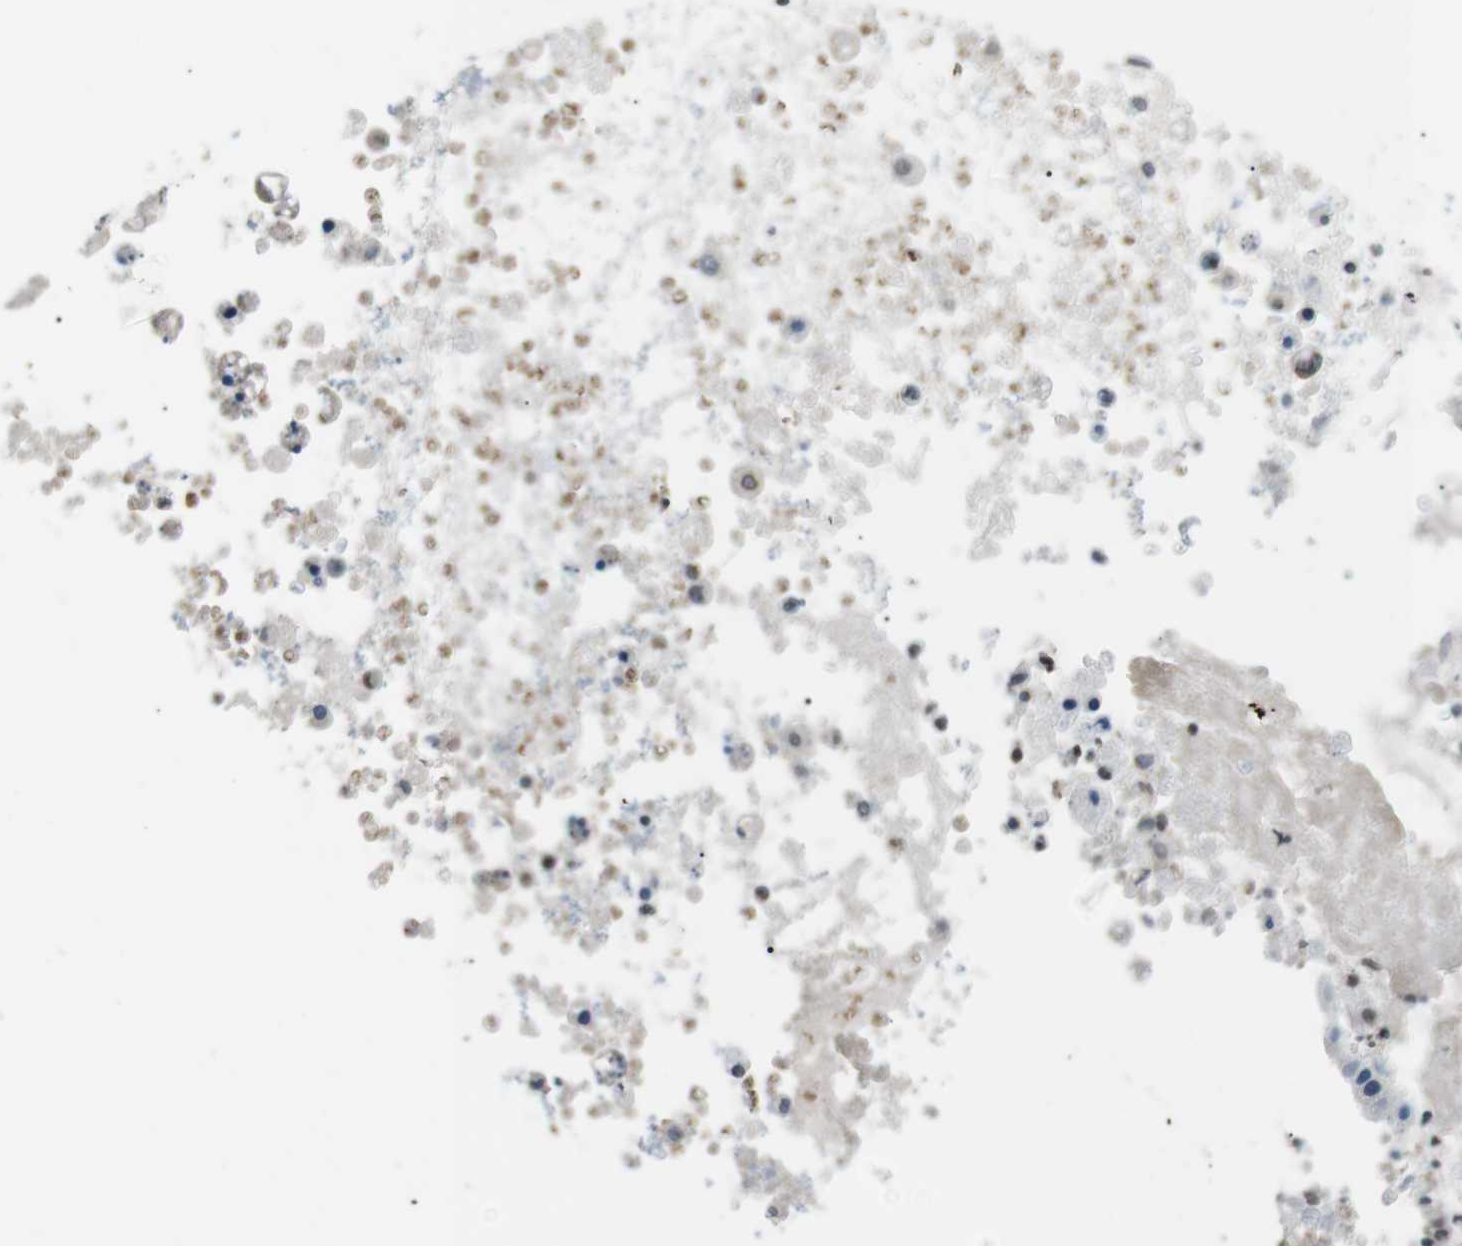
{"staining": {"intensity": "moderate", "quantity": ">75%", "location": "cytoplasmic/membranous,nuclear"}, "tissue": "ovarian cancer", "cell_type": "Tumor cells", "image_type": "cancer", "snomed": [{"axis": "morphology", "description": "Cystadenocarcinoma, mucinous, NOS"}, {"axis": "topography", "description": "Ovary"}], "caption": "A high-resolution micrograph shows immunohistochemistry (IHC) staining of ovarian mucinous cystadenocarcinoma, which shows moderate cytoplasmic/membranous and nuclear expression in approximately >75% of tumor cells. (IHC, brightfield microscopy, high magnification).", "gene": "TMX4", "patient": {"sex": "female", "age": 80}}